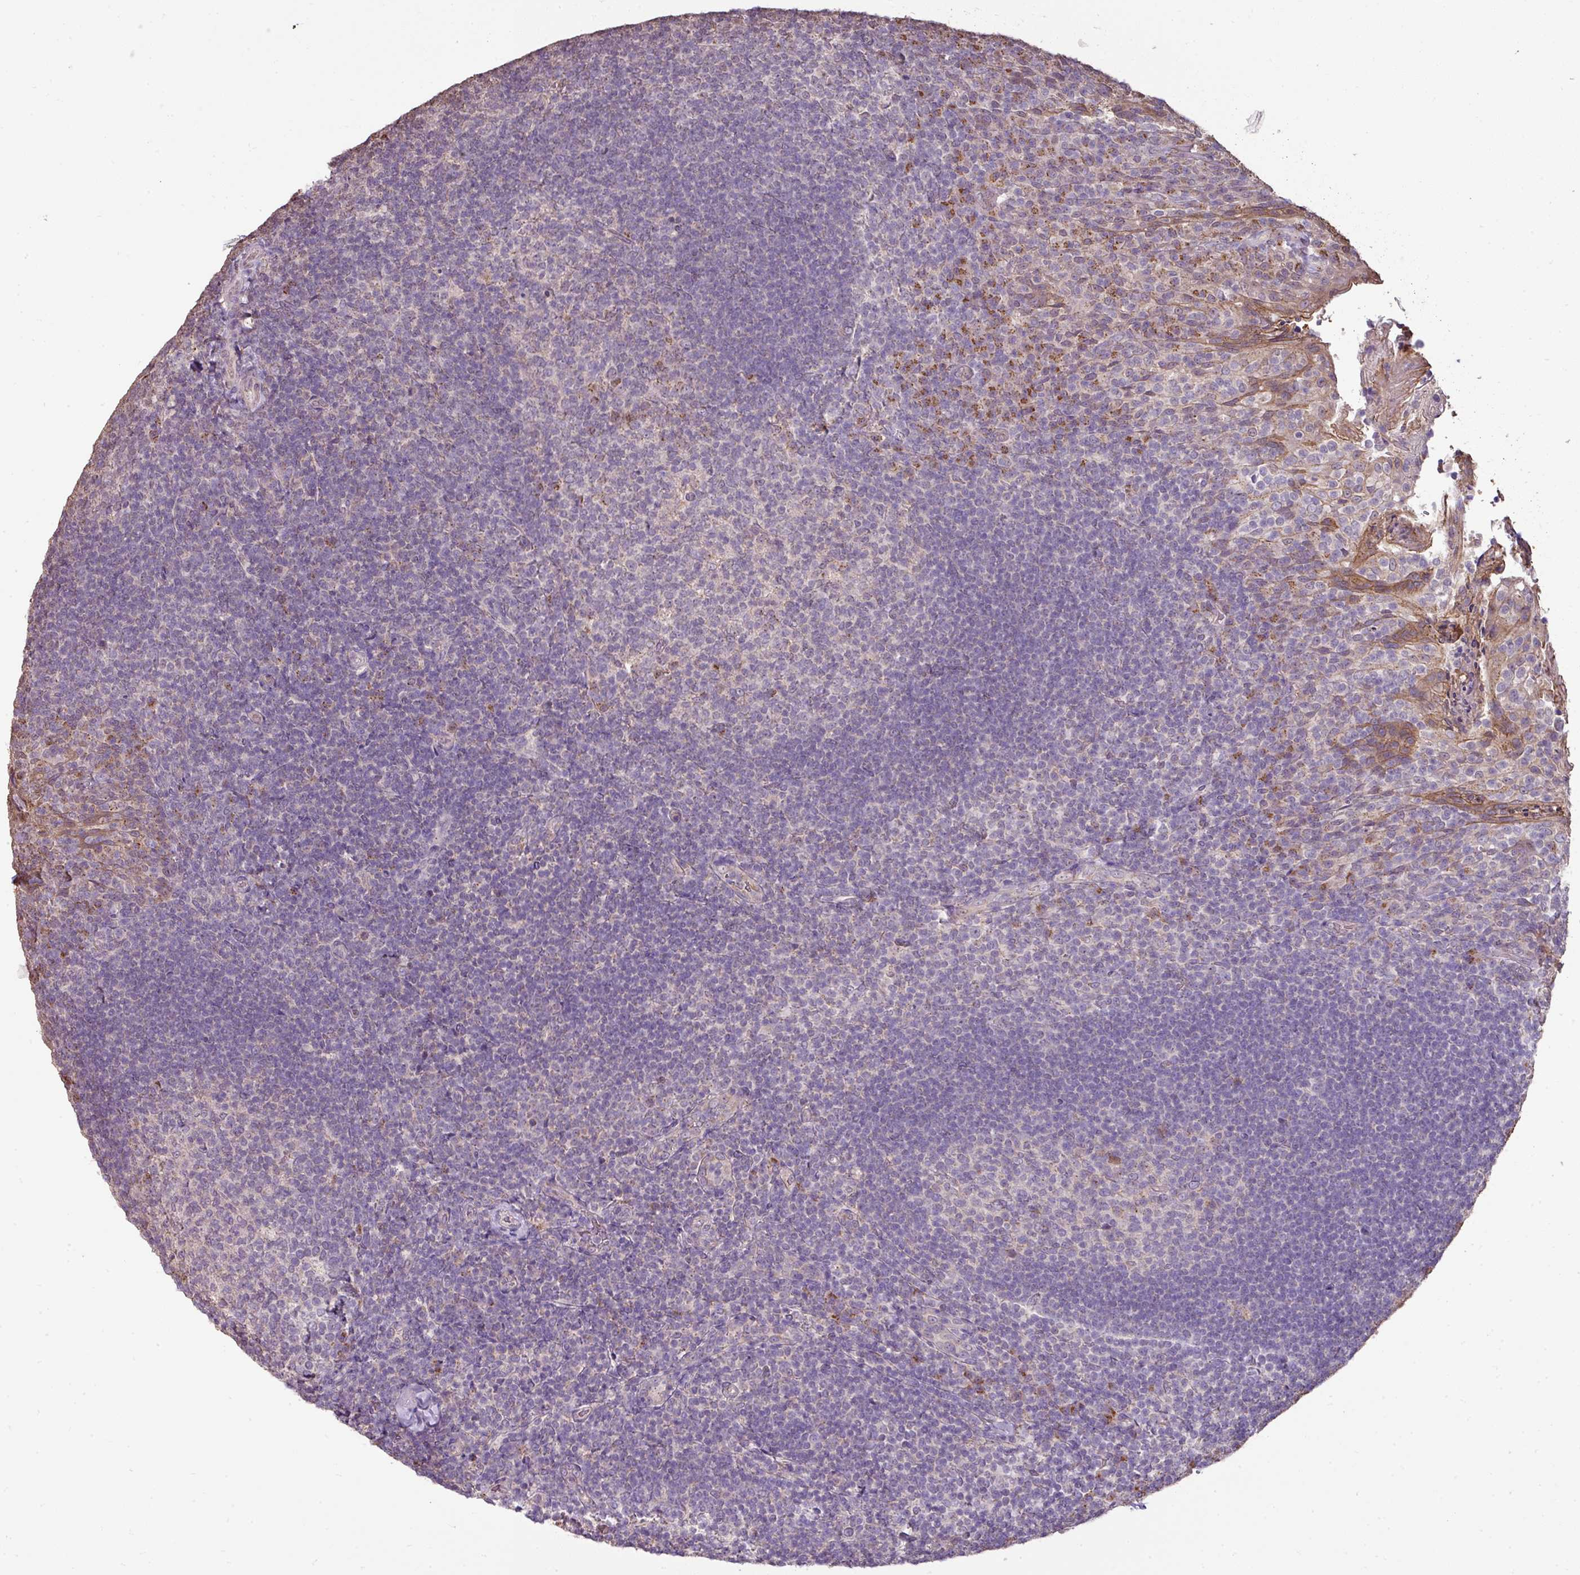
{"staining": {"intensity": "negative", "quantity": "none", "location": "none"}, "tissue": "tonsil", "cell_type": "Germinal center cells", "image_type": "normal", "snomed": [{"axis": "morphology", "description": "Normal tissue, NOS"}, {"axis": "topography", "description": "Tonsil"}], "caption": "This is an immunohistochemistry (IHC) histopathology image of unremarkable tonsil. There is no positivity in germinal center cells.", "gene": "JPH2", "patient": {"sex": "female", "age": 10}}